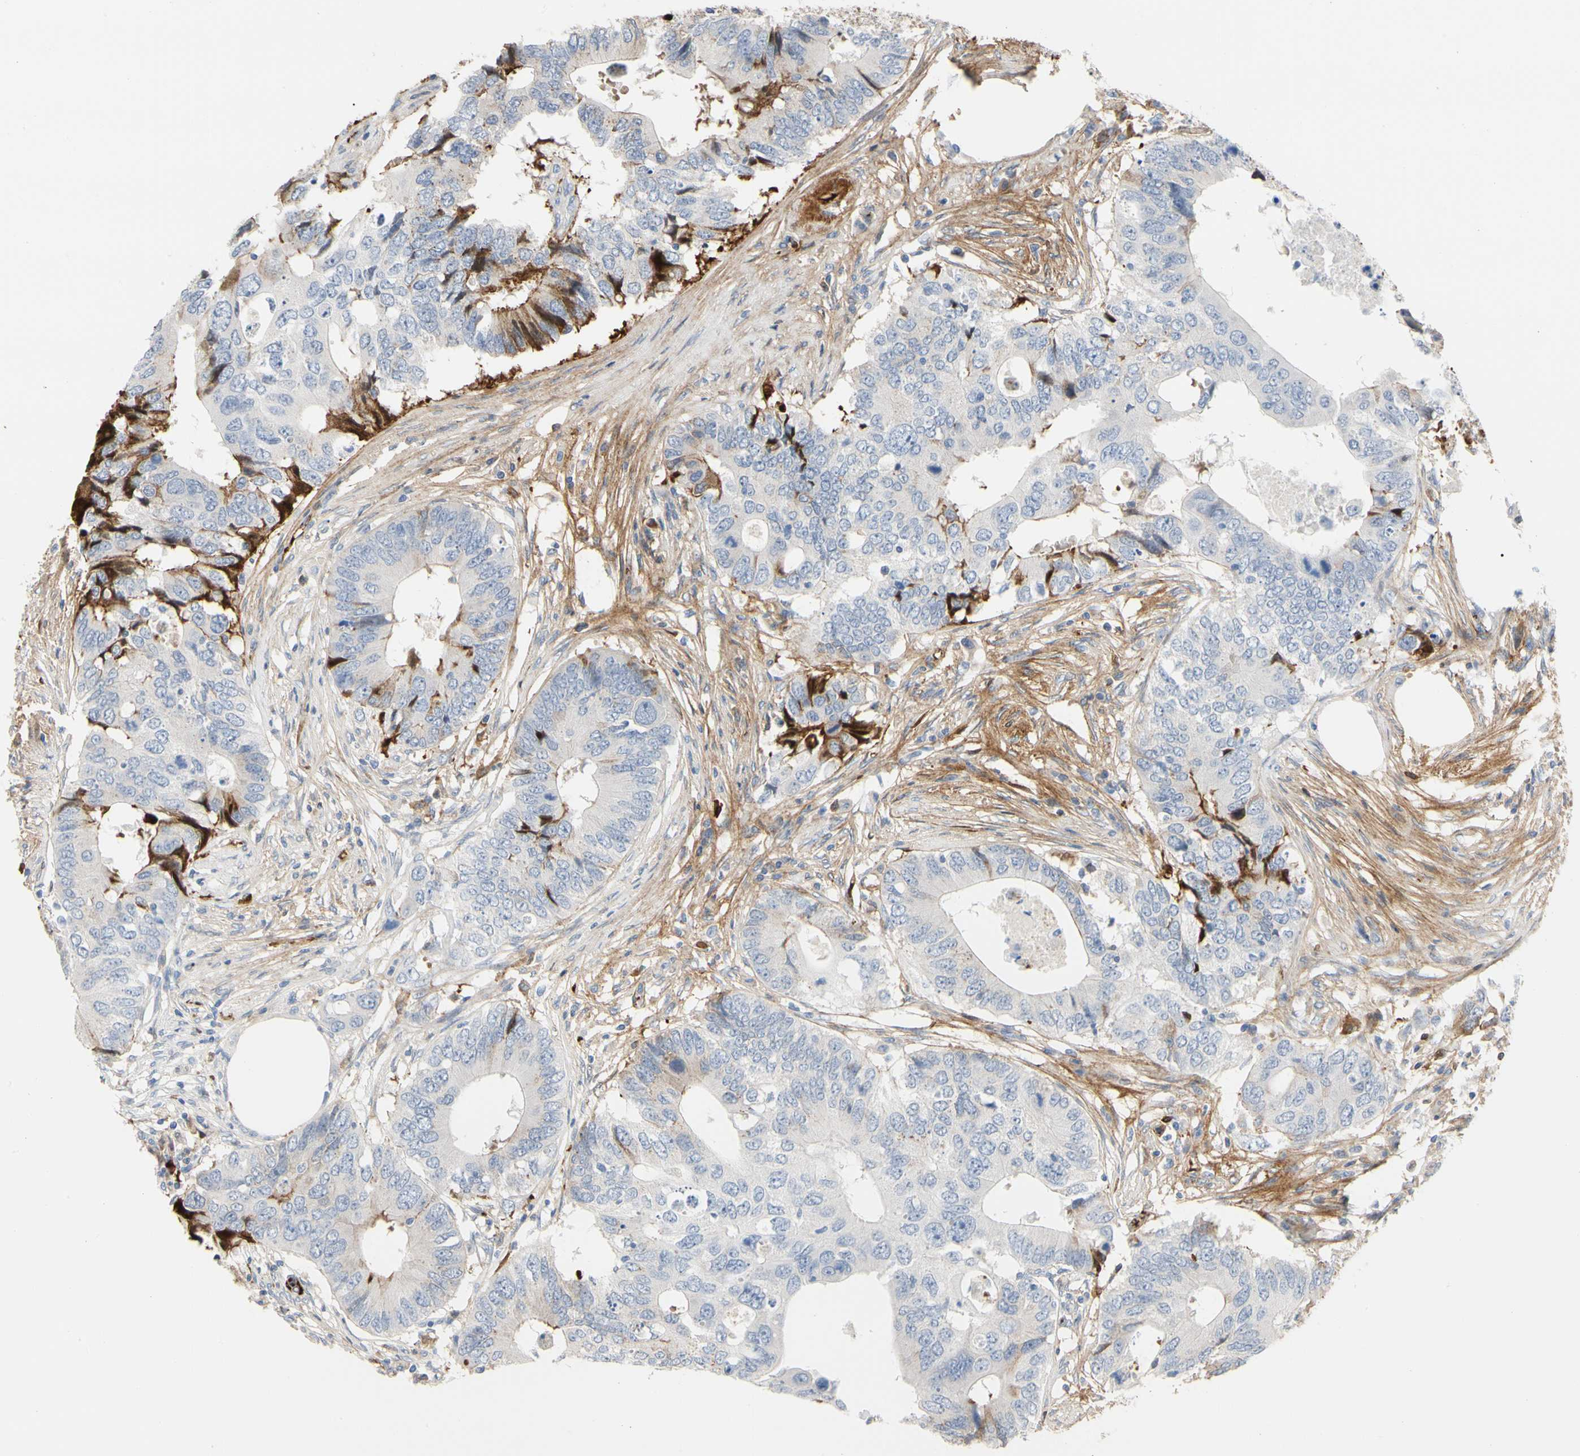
{"staining": {"intensity": "strong", "quantity": "<25%", "location": "cytoplasmic/membranous"}, "tissue": "colorectal cancer", "cell_type": "Tumor cells", "image_type": "cancer", "snomed": [{"axis": "morphology", "description": "Adenocarcinoma, NOS"}, {"axis": "topography", "description": "Colon"}], "caption": "About <25% of tumor cells in human adenocarcinoma (colorectal) show strong cytoplasmic/membranous protein staining as visualized by brown immunohistochemical staining.", "gene": "FGB", "patient": {"sex": "male", "age": 71}}